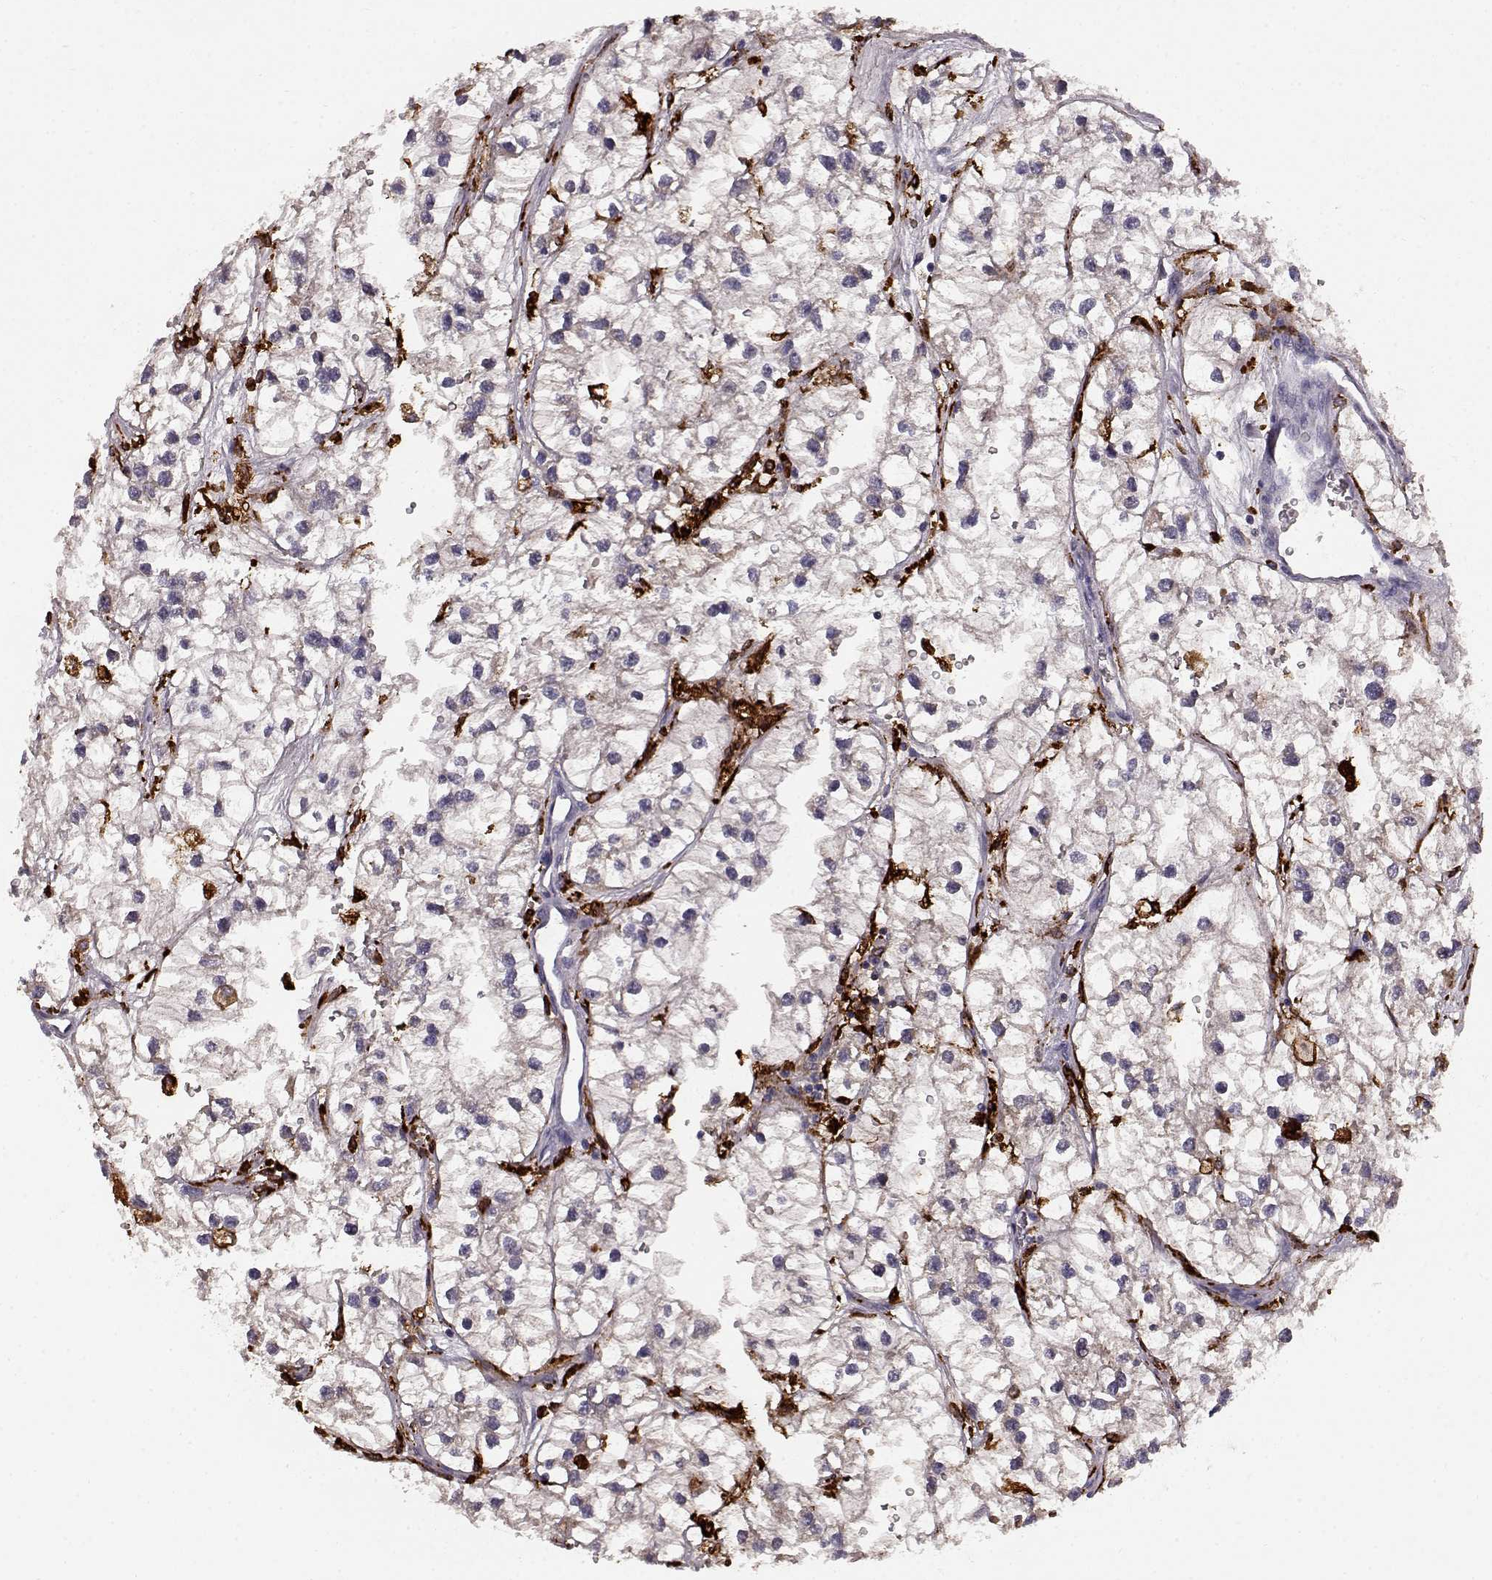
{"staining": {"intensity": "negative", "quantity": "none", "location": "none"}, "tissue": "renal cancer", "cell_type": "Tumor cells", "image_type": "cancer", "snomed": [{"axis": "morphology", "description": "Adenocarcinoma, NOS"}, {"axis": "topography", "description": "Kidney"}], "caption": "The immunohistochemistry image has no significant positivity in tumor cells of adenocarcinoma (renal) tissue. (DAB immunohistochemistry with hematoxylin counter stain).", "gene": "CCNF", "patient": {"sex": "male", "age": 59}}